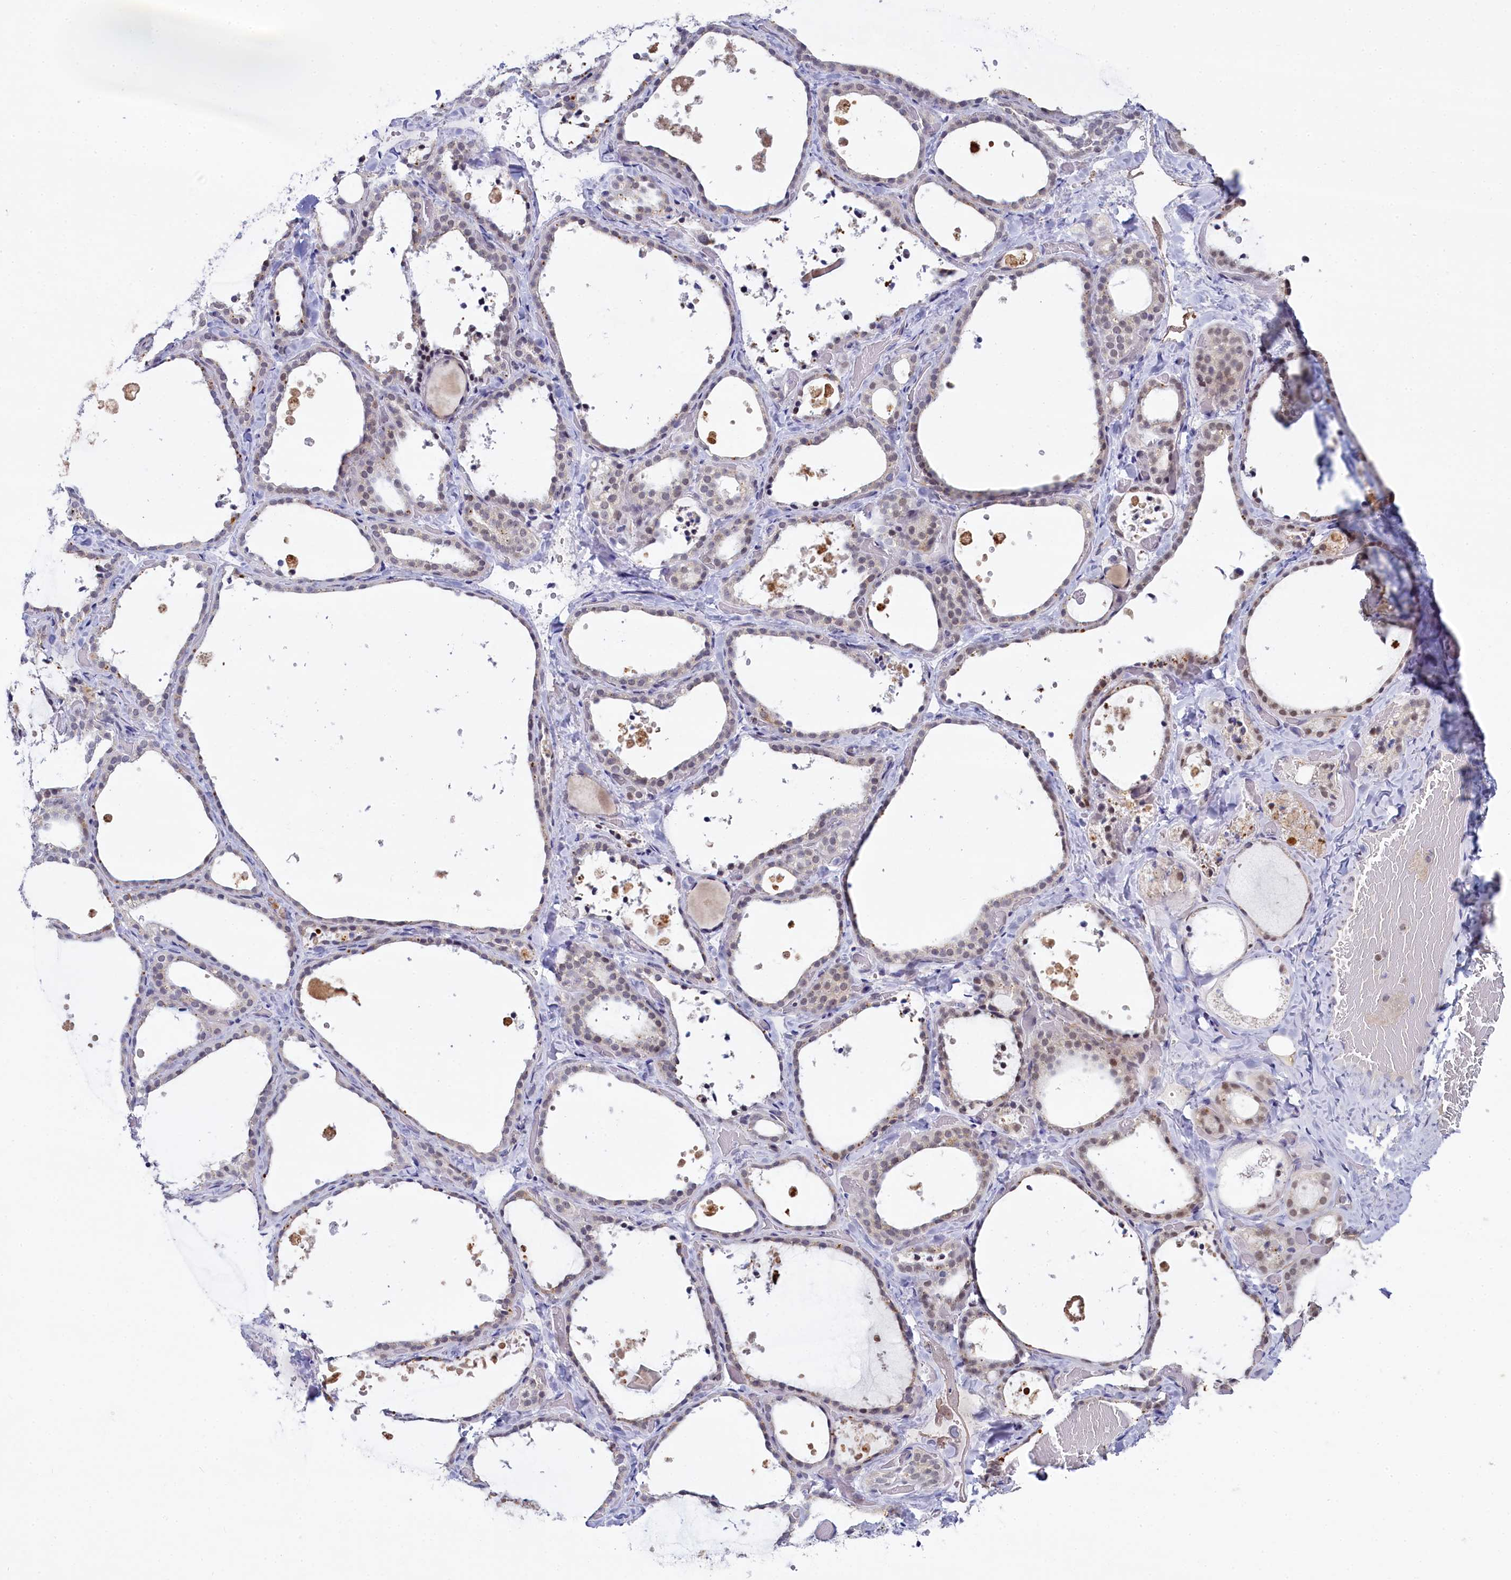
{"staining": {"intensity": "weak", "quantity": "25%-75%", "location": "nuclear"}, "tissue": "thyroid gland", "cell_type": "Glandular cells", "image_type": "normal", "snomed": [{"axis": "morphology", "description": "Normal tissue, NOS"}, {"axis": "topography", "description": "Thyroid gland"}], "caption": "Unremarkable thyroid gland reveals weak nuclear positivity in about 25%-75% of glandular cells, visualized by immunohistochemistry.", "gene": "PPHLN1", "patient": {"sex": "female", "age": 44}}